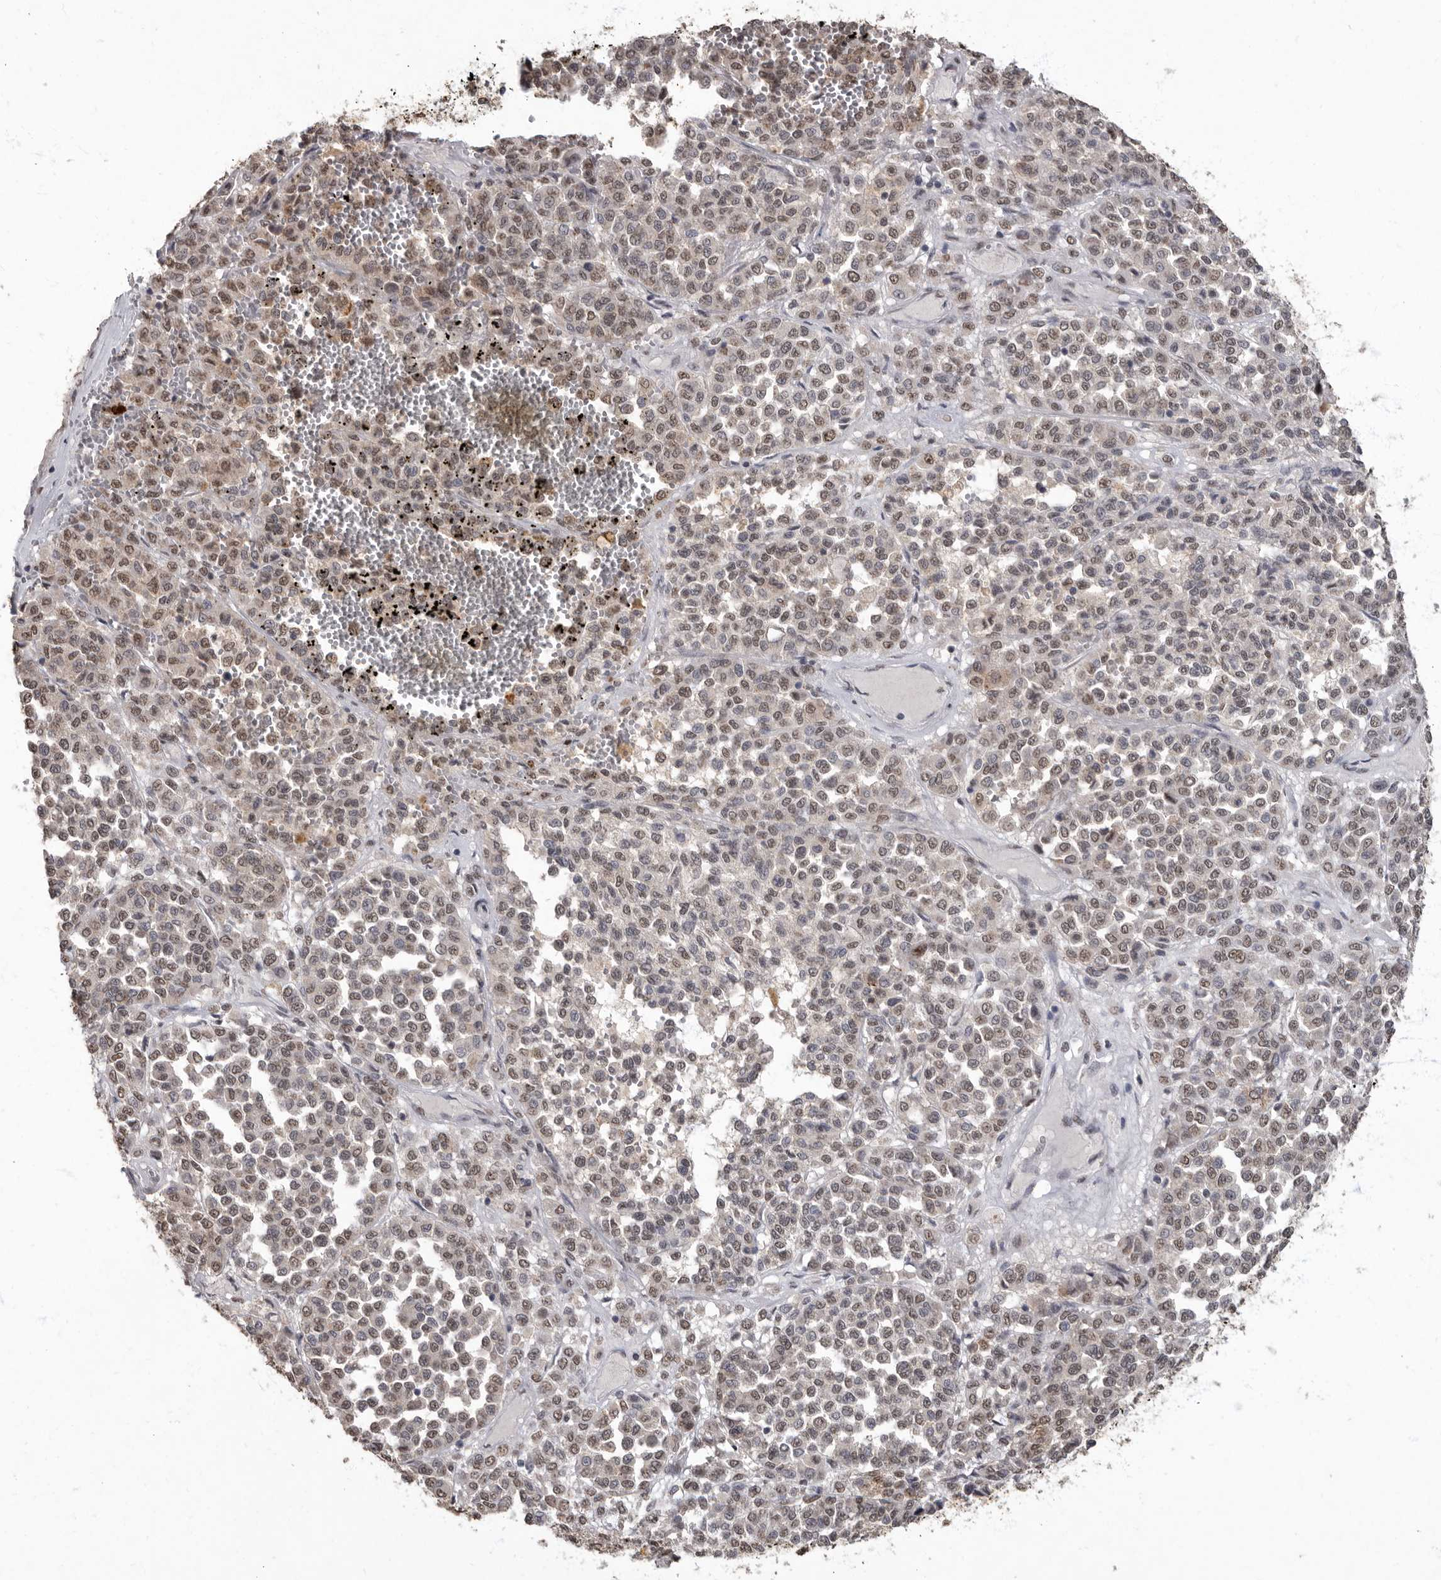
{"staining": {"intensity": "weak", "quantity": ">75%", "location": "nuclear"}, "tissue": "melanoma", "cell_type": "Tumor cells", "image_type": "cancer", "snomed": [{"axis": "morphology", "description": "Malignant melanoma, Metastatic site"}, {"axis": "topography", "description": "Pancreas"}], "caption": "High-power microscopy captured an immunohistochemistry (IHC) micrograph of malignant melanoma (metastatic site), revealing weak nuclear staining in approximately >75% of tumor cells. Ihc stains the protein of interest in brown and the nuclei are stained blue.", "gene": "NBL1", "patient": {"sex": "female", "age": 30}}